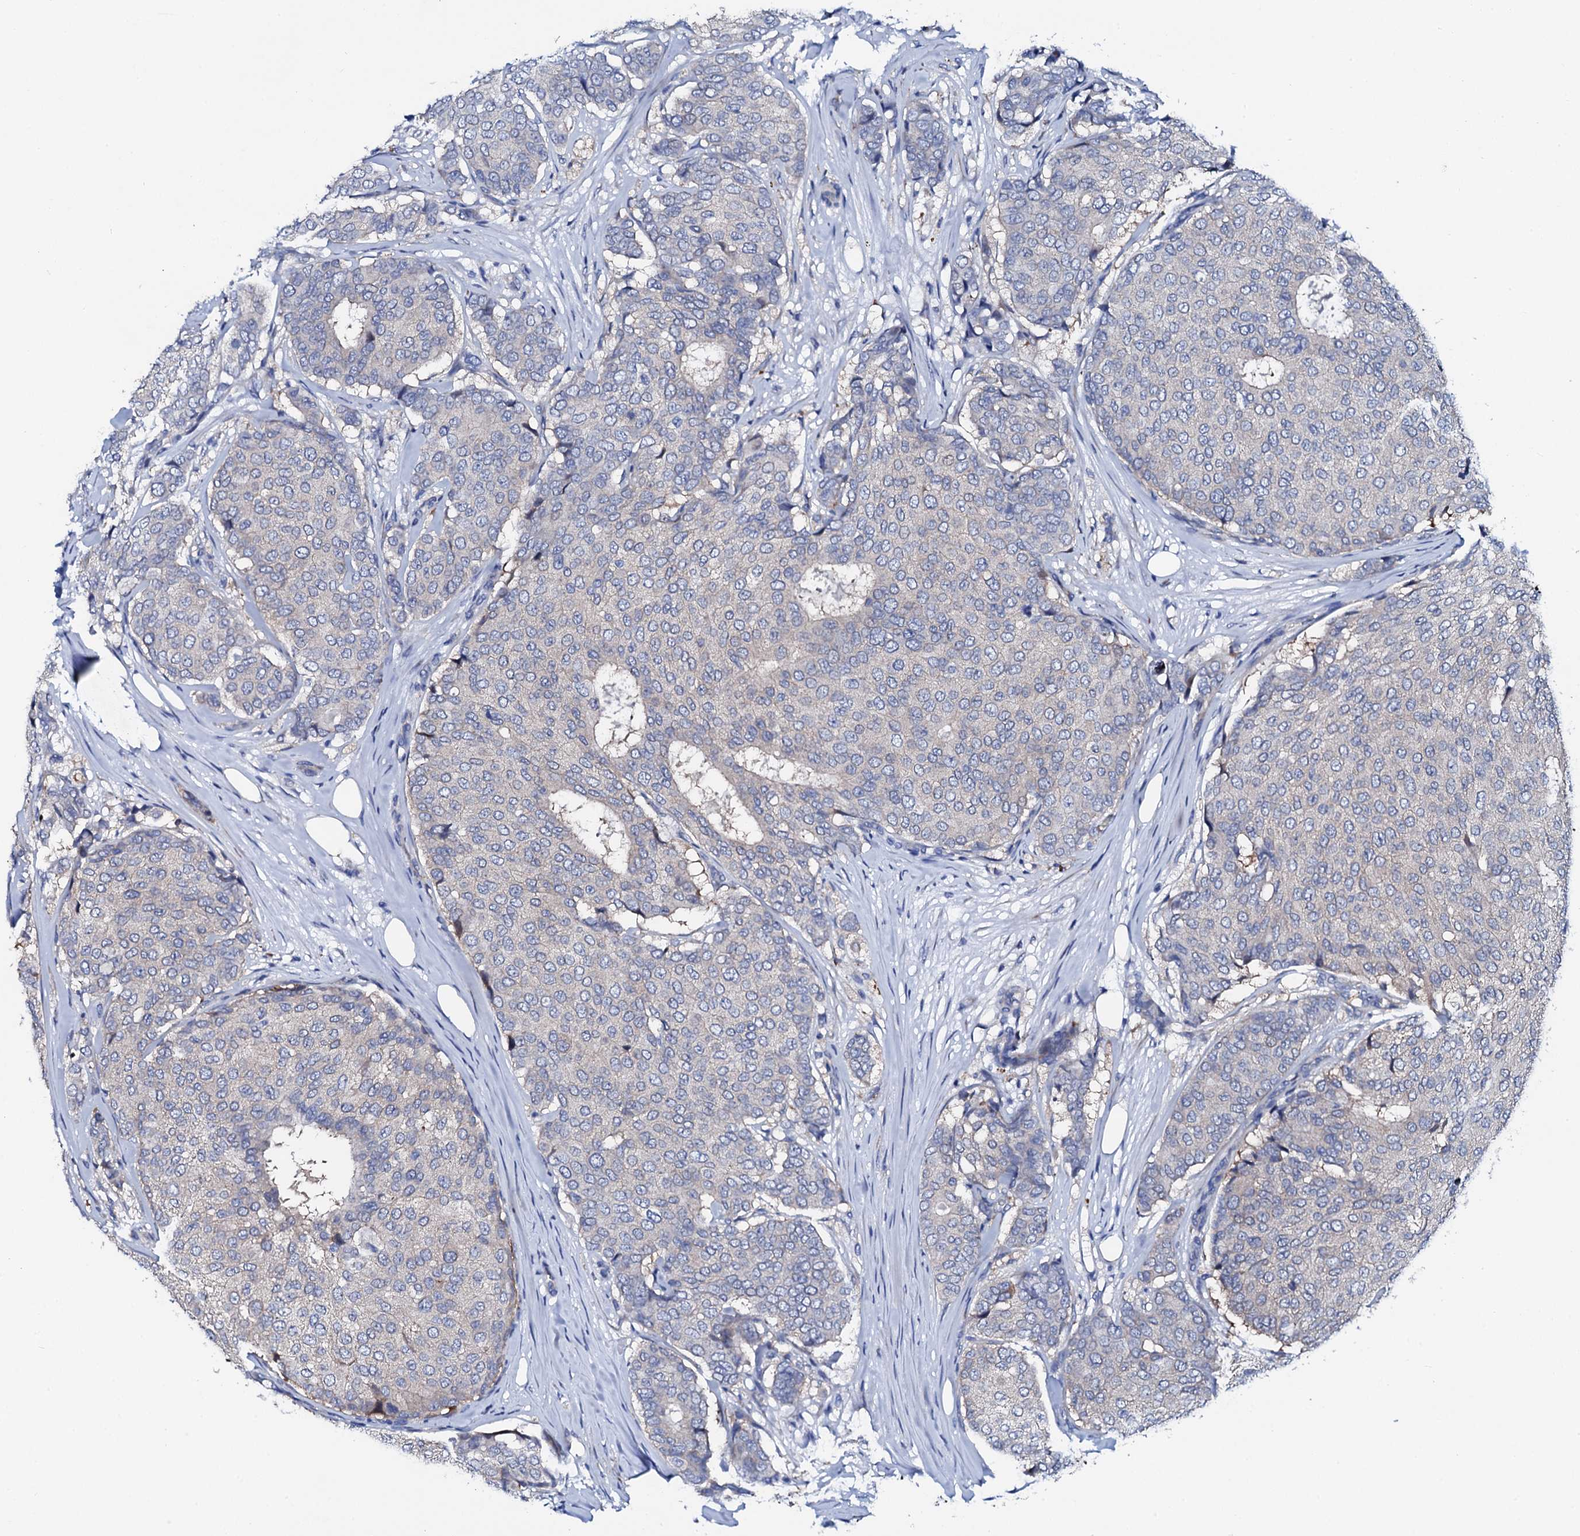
{"staining": {"intensity": "negative", "quantity": "none", "location": "none"}, "tissue": "breast cancer", "cell_type": "Tumor cells", "image_type": "cancer", "snomed": [{"axis": "morphology", "description": "Duct carcinoma"}, {"axis": "topography", "description": "Breast"}], "caption": "Breast cancer (invasive ductal carcinoma) was stained to show a protein in brown. There is no significant expression in tumor cells.", "gene": "TRDN", "patient": {"sex": "female", "age": 75}}